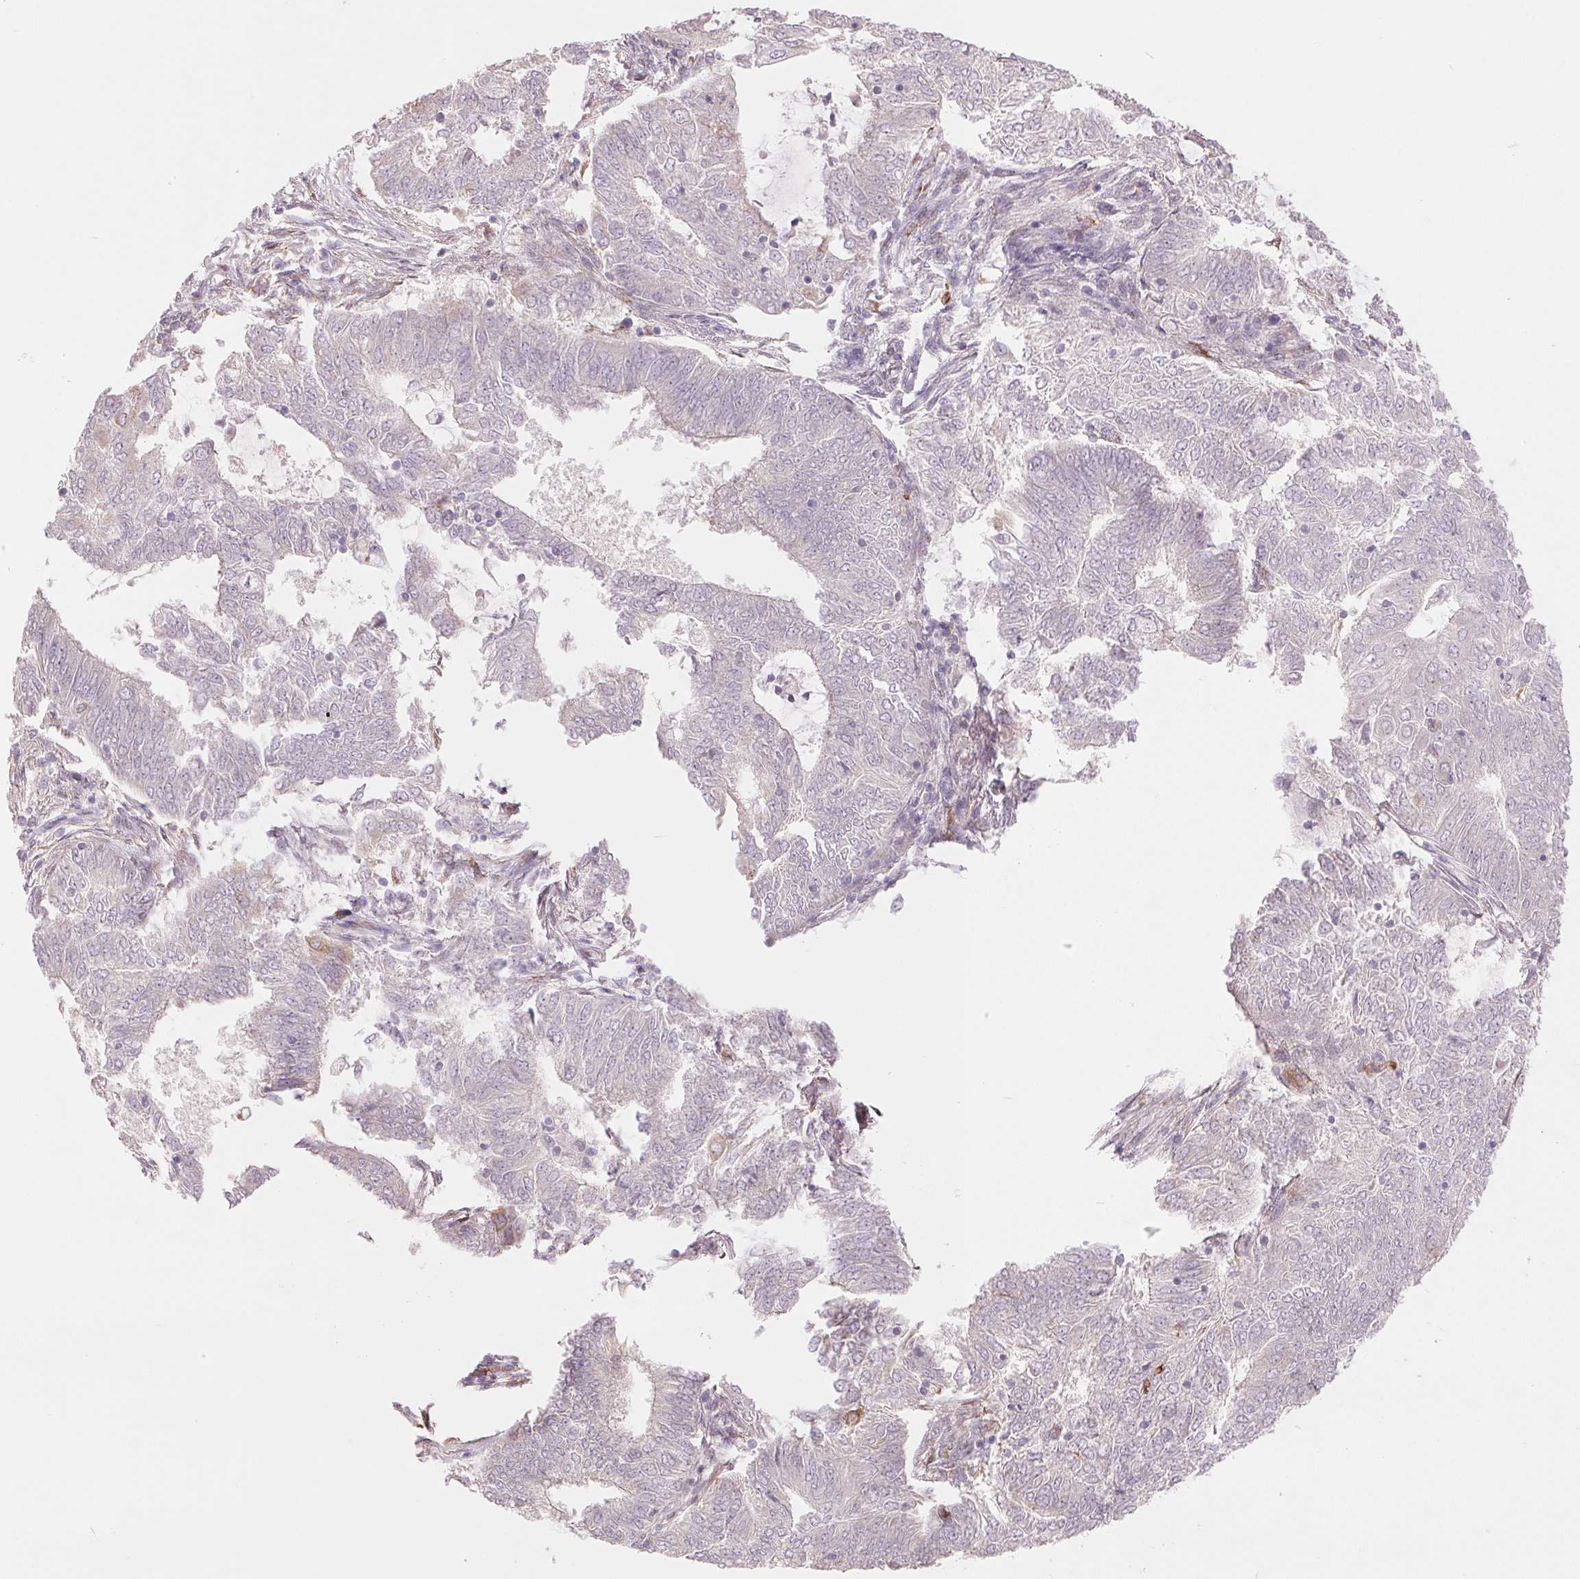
{"staining": {"intensity": "negative", "quantity": "none", "location": "none"}, "tissue": "endometrial cancer", "cell_type": "Tumor cells", "image_type": "cancer", "snomed": [{"axis": "morphology", "description": "Adenocarcinoma, NOS"}, {"axis": "topography", "description": "Endometrium"}], "caption": "A high-resolution histopathology image shows immunohistochemistry (IHC) staining of endometrial cancer (adenocarcinoma), which displays no significant expression in tumor cells. (Stains: DAB (3,3'-diaminobenzidine) immunohistochemistry (IHC) with hematoxylin counter stain, Microscopy: brightfield microscopy at high magnification).", "gene": "METTL17", "patient": {"sex": "female", "age": 62}}